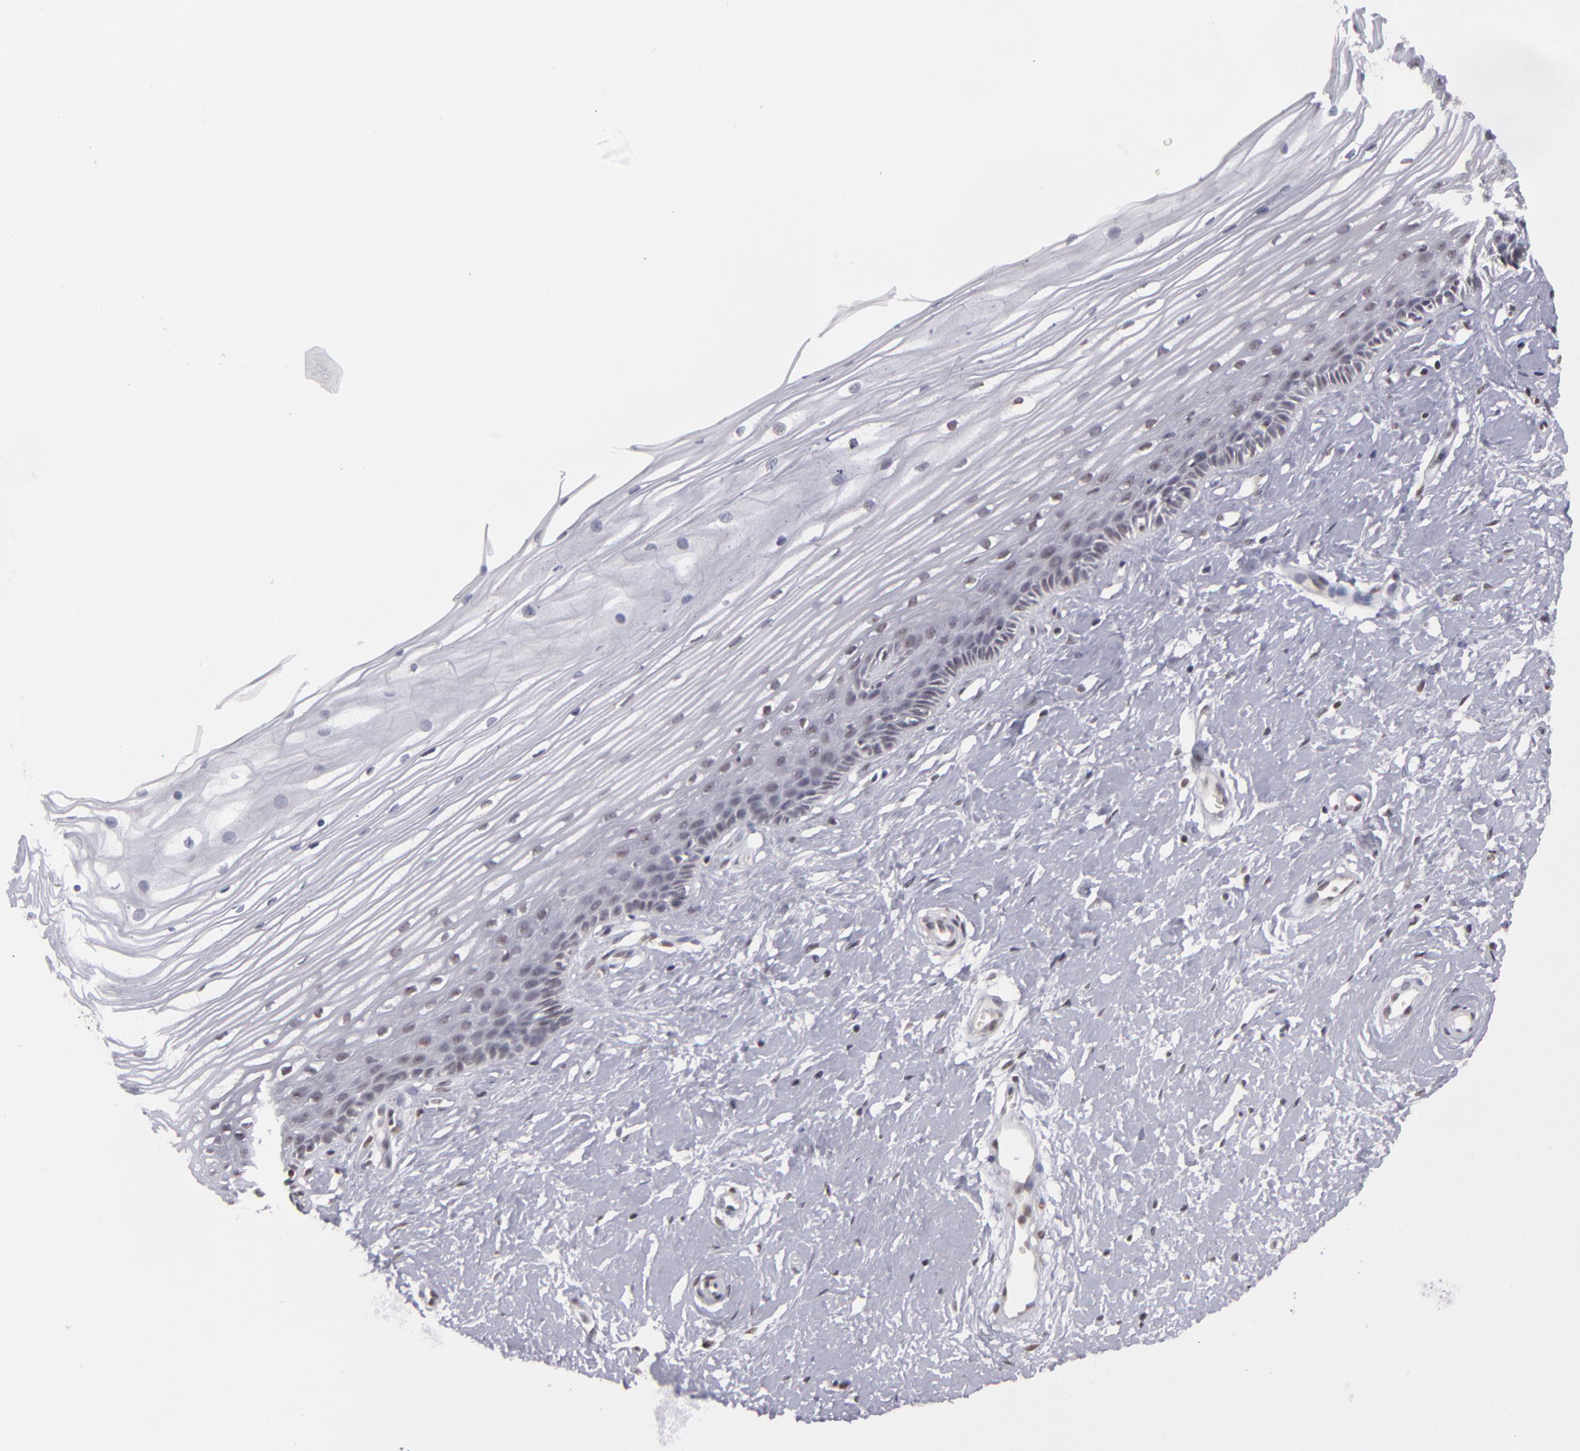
{"staining": {"intensity": "negative", "quantity": "none", "location": "none"}, "tissue": "cervix", "cell_type": "Glandular cells", "image_type": "normal", "snomed": [{"axis": "morphology", "description": "Normal tissue, NOS"}, {"axis": "topography", "description": "Cervix"}], "caption": "A high-resolution image shows IHC staining of unremarkable cervix, which demonstrates no significant staining in glandular cells. Nuclei are stained in blue.", "gene": "RRP7A", "patient": {"sex": "female", "age": 40}}